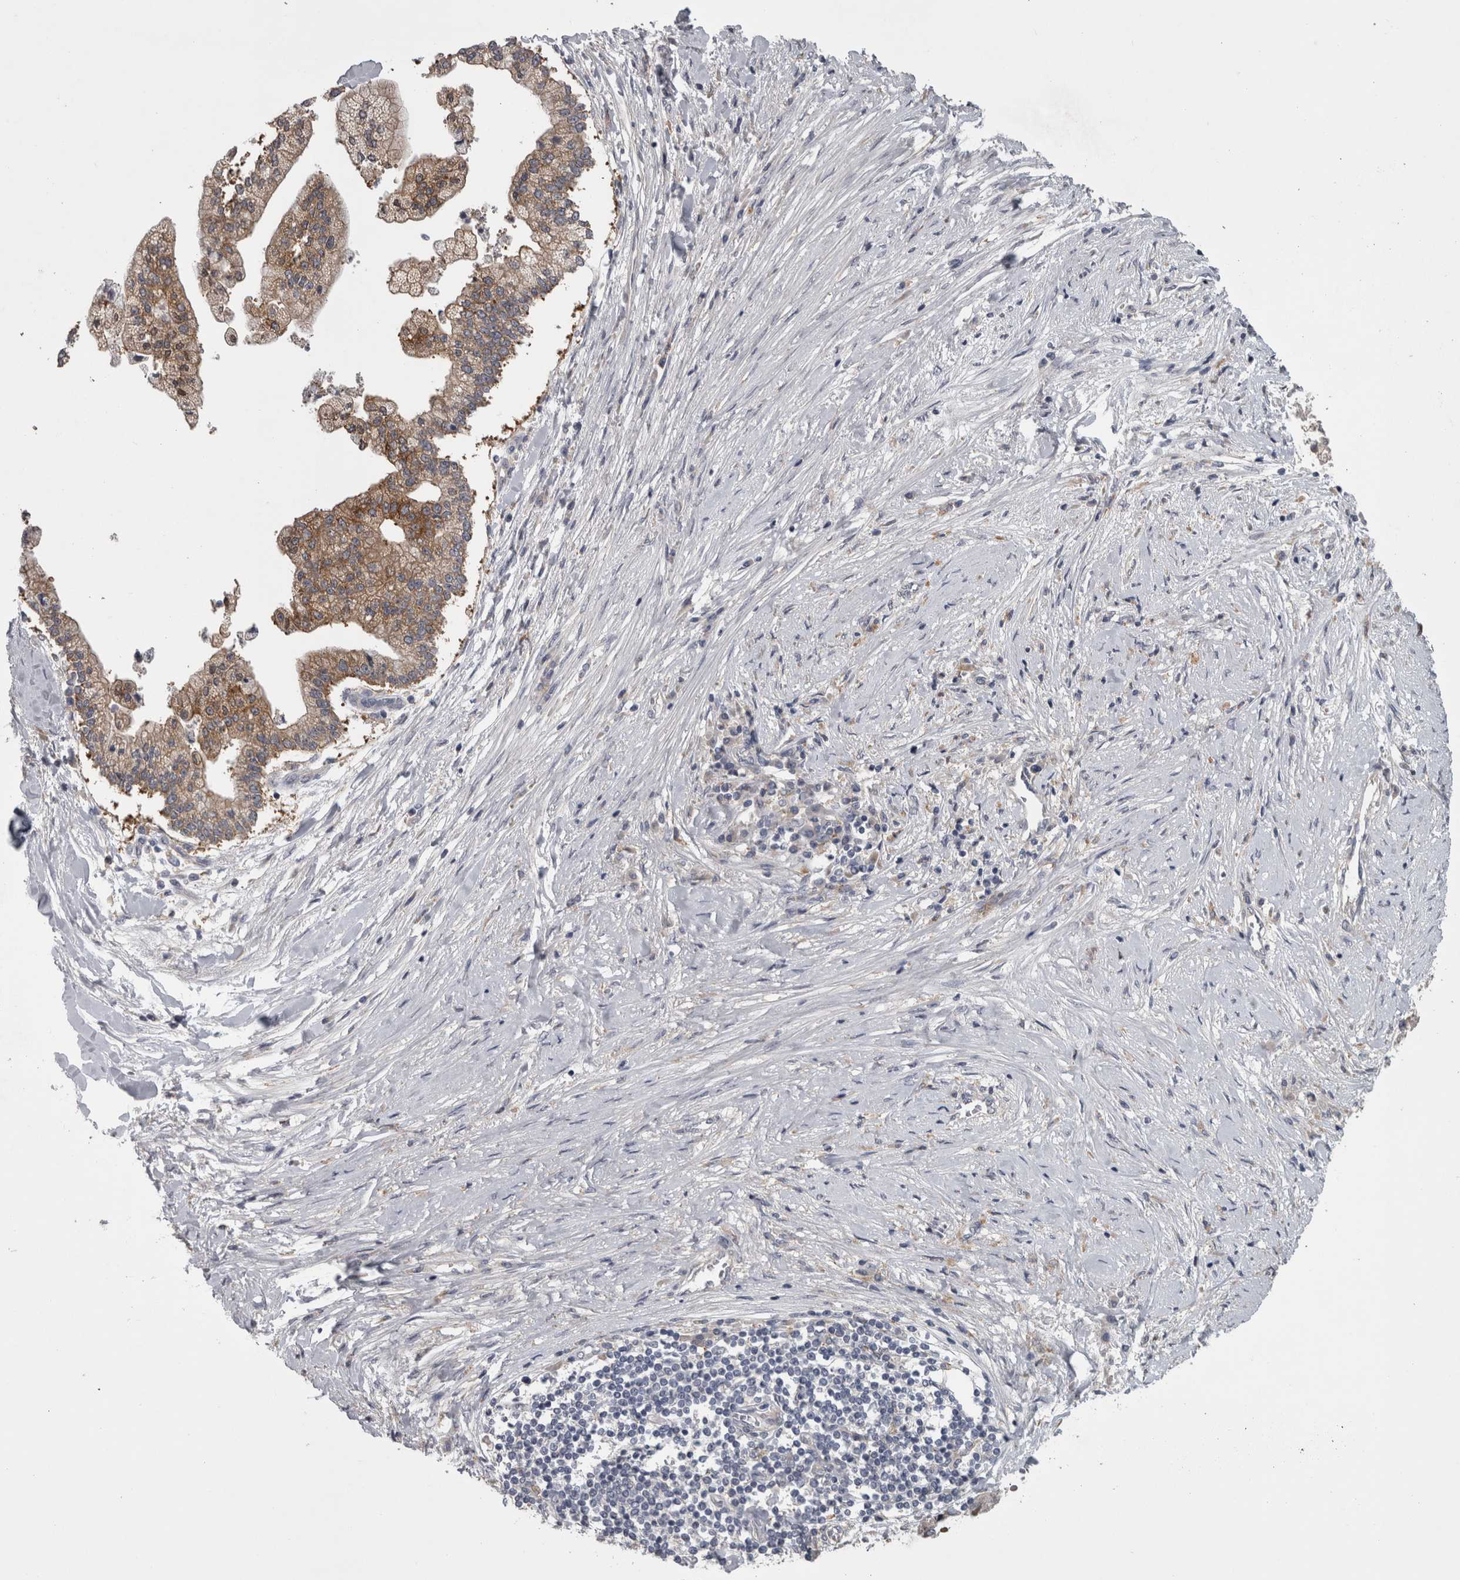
{"staining": {"intensity": "weak", "quantity": "25%-75%", "location": "cytoplasmic/membranous"}, "tissue": "liver cancer", "cell_type": "Tumor cells", "image_type": "cancer", "snomed": [{"axis": "morphology", "description": "Cholangiocarcinoma"}, {"axis": "topography", "description": "Liver"}], "caption": "Liver cancer (cholangiocarcinoma) stained with DAB immunohistochemistry (IHC) displays low levels of weak cytoplasmic/membranous positivity in about 25%-75% of tumor cells. (Brightfield microscopy of DAB IHC at high magnification).", "gene": "PRKCI", "patient": {"sex": "male", "age": 50}}